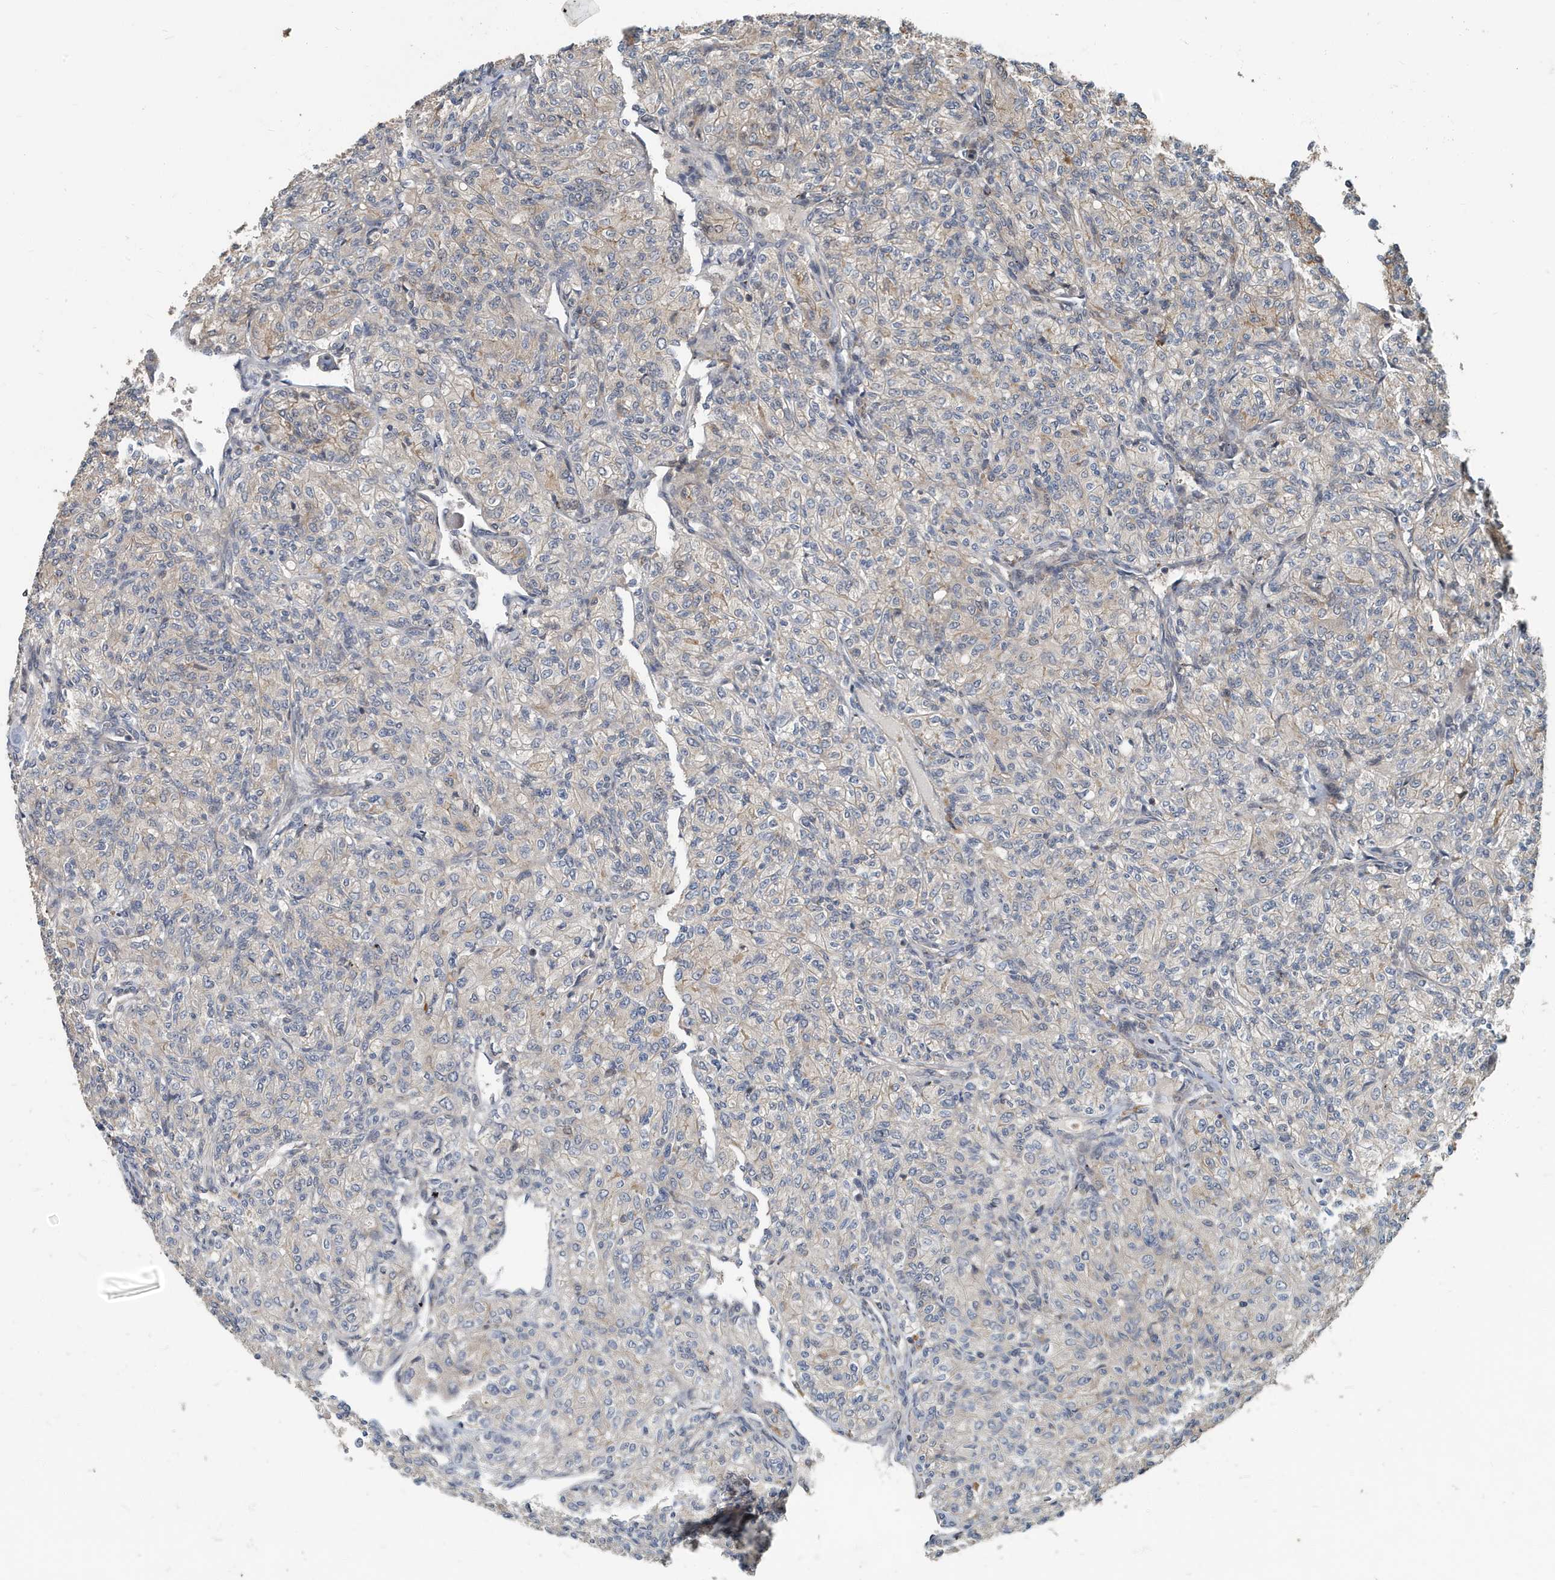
{"staining": {"intensity": "weak", "quantity": "<25%", "location": "cytoplasmic/membranous"}, "tissue": "renal cancer", "cell_type": "Tumor cells", "image_type": "cancer", "snomed": [{"axis": "morphology", "description": "Adenocarcinoma, NOS"}, {"axis": "topography", "description": "Kidney"}], "caption": "There is no significant staining in tumor cells of renal cancer.", "gene": "KIF15", "patient": {"sex": "male", "age": 77}}